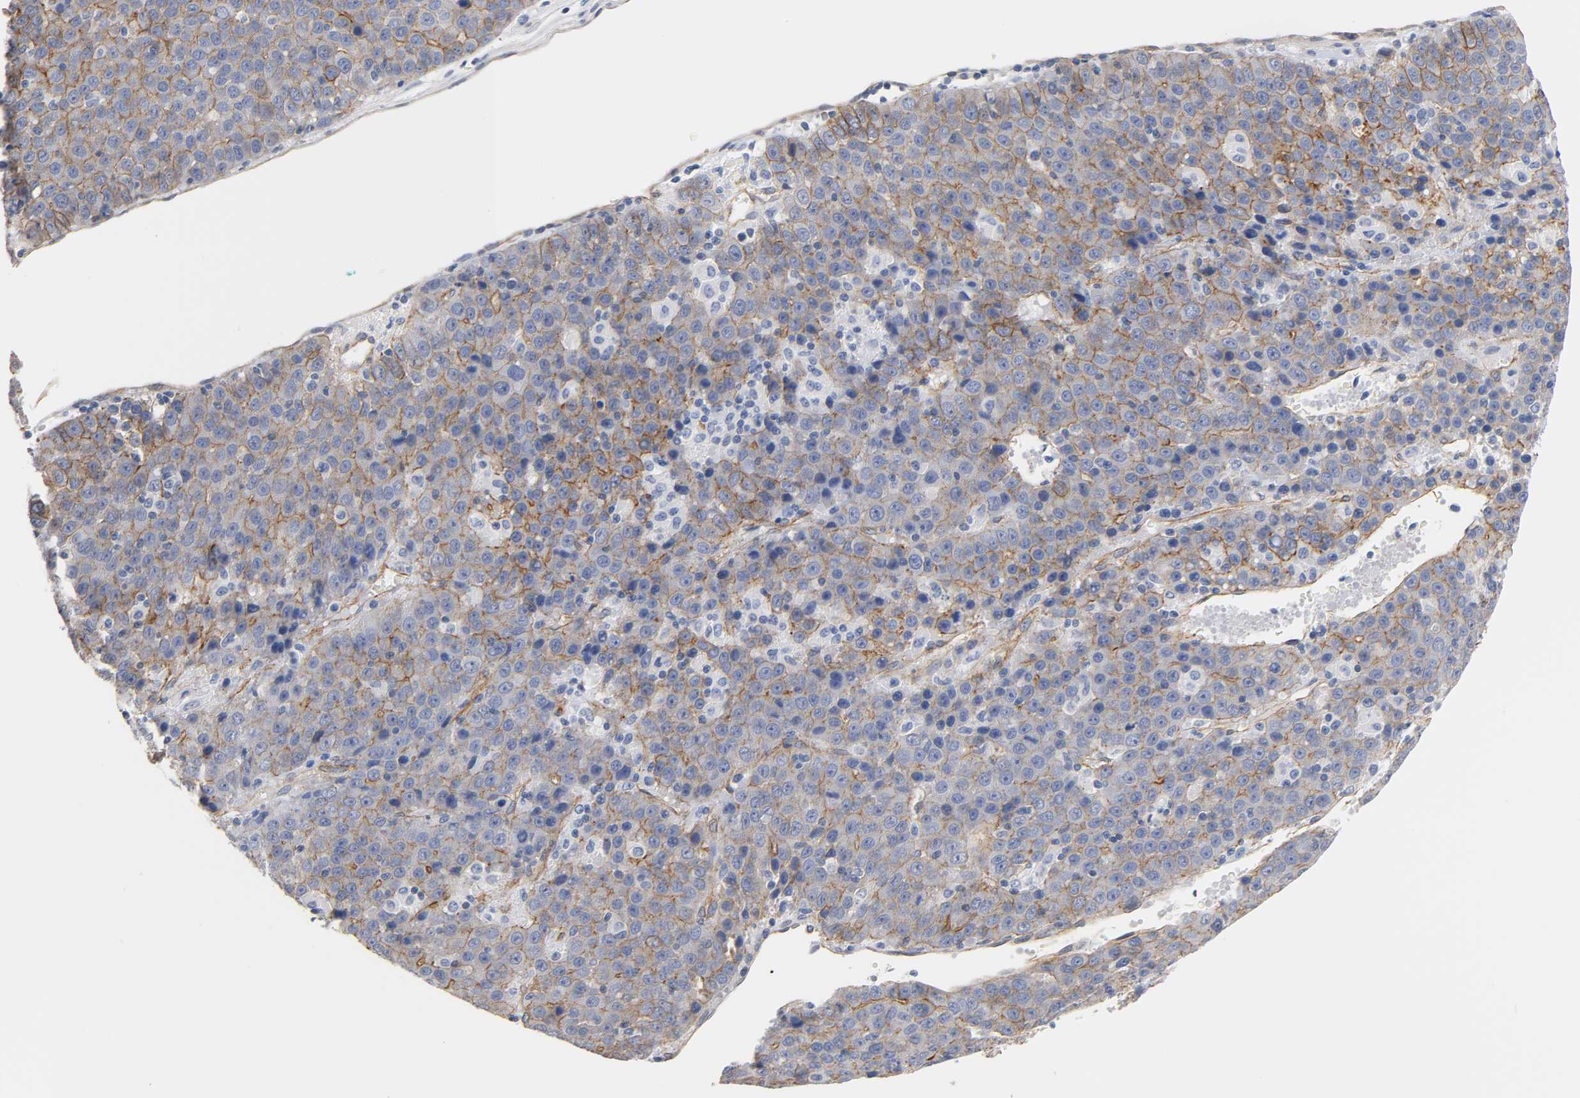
{"staining": {"intensity": "moderate", "quantity": ">75%", "location": "cytoplasmic/membranous"}, "tissue": "liver cancer", "cell_type": "Tumor cells", "image_type": "cancer", "snomed": [{"axis": "morphology", "description": "Carcinoma, Hepatocellular, NOS"}, {"axis": "topography", "description": "Liver"}], "caption": "High-magnification brightfield microscopy of liver cancer (hepatocellular carcinoma) stained with DAB (3,3'-diaminobenzidine) (brown) and counterstained with hematoxylin (blue). tumor cells exhibit moderate cytoplasmic/membranous staining is seen in about>75% of cells.", "gene": "SPTAN1", "patient": {"sex": "female", "age": 53}}